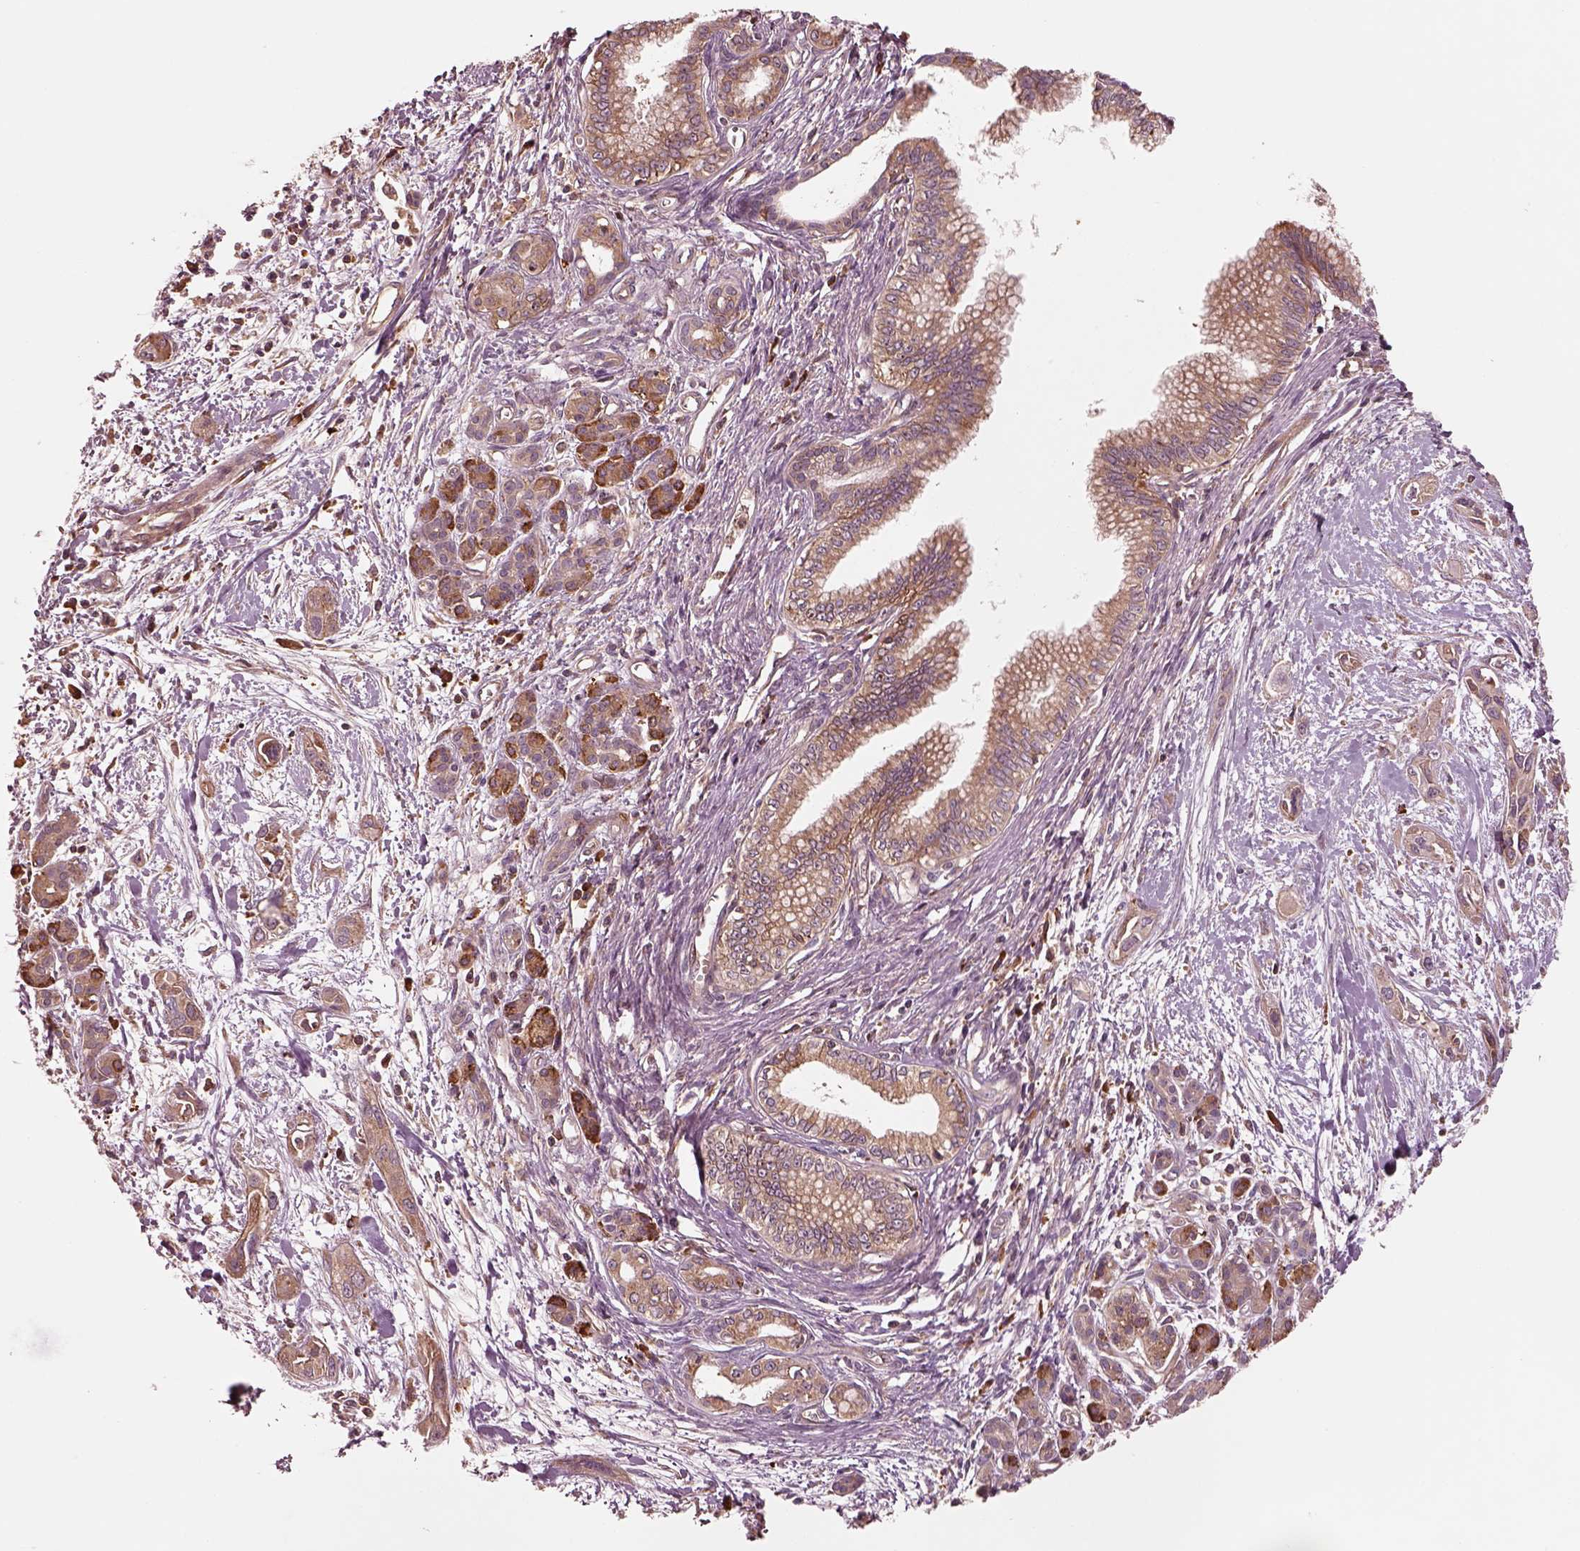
{"staining": {"intensity": "moderate", "quantity": "<25%", "location": "cytoplasmic/membranous"}, "tissue": "pancreatic cancer", "cell_type": "Tumor cells", "image_type": "cancer", "snomed": [{"axis": "morphology", "description": "Adenocarcinoma, NOS"}, {"axis": "topography", "description": "Pancreas"}], "caption": "DAB (3,3'-diaminobenzidine) immunohistochemical staining of pancreatic cancer reveals moderate cytoplasmic/membranous protein positivity in approximately <25% of tumor cells.", "gene": "ASCC2", "patient": {"sex": "female", "age": 55}}